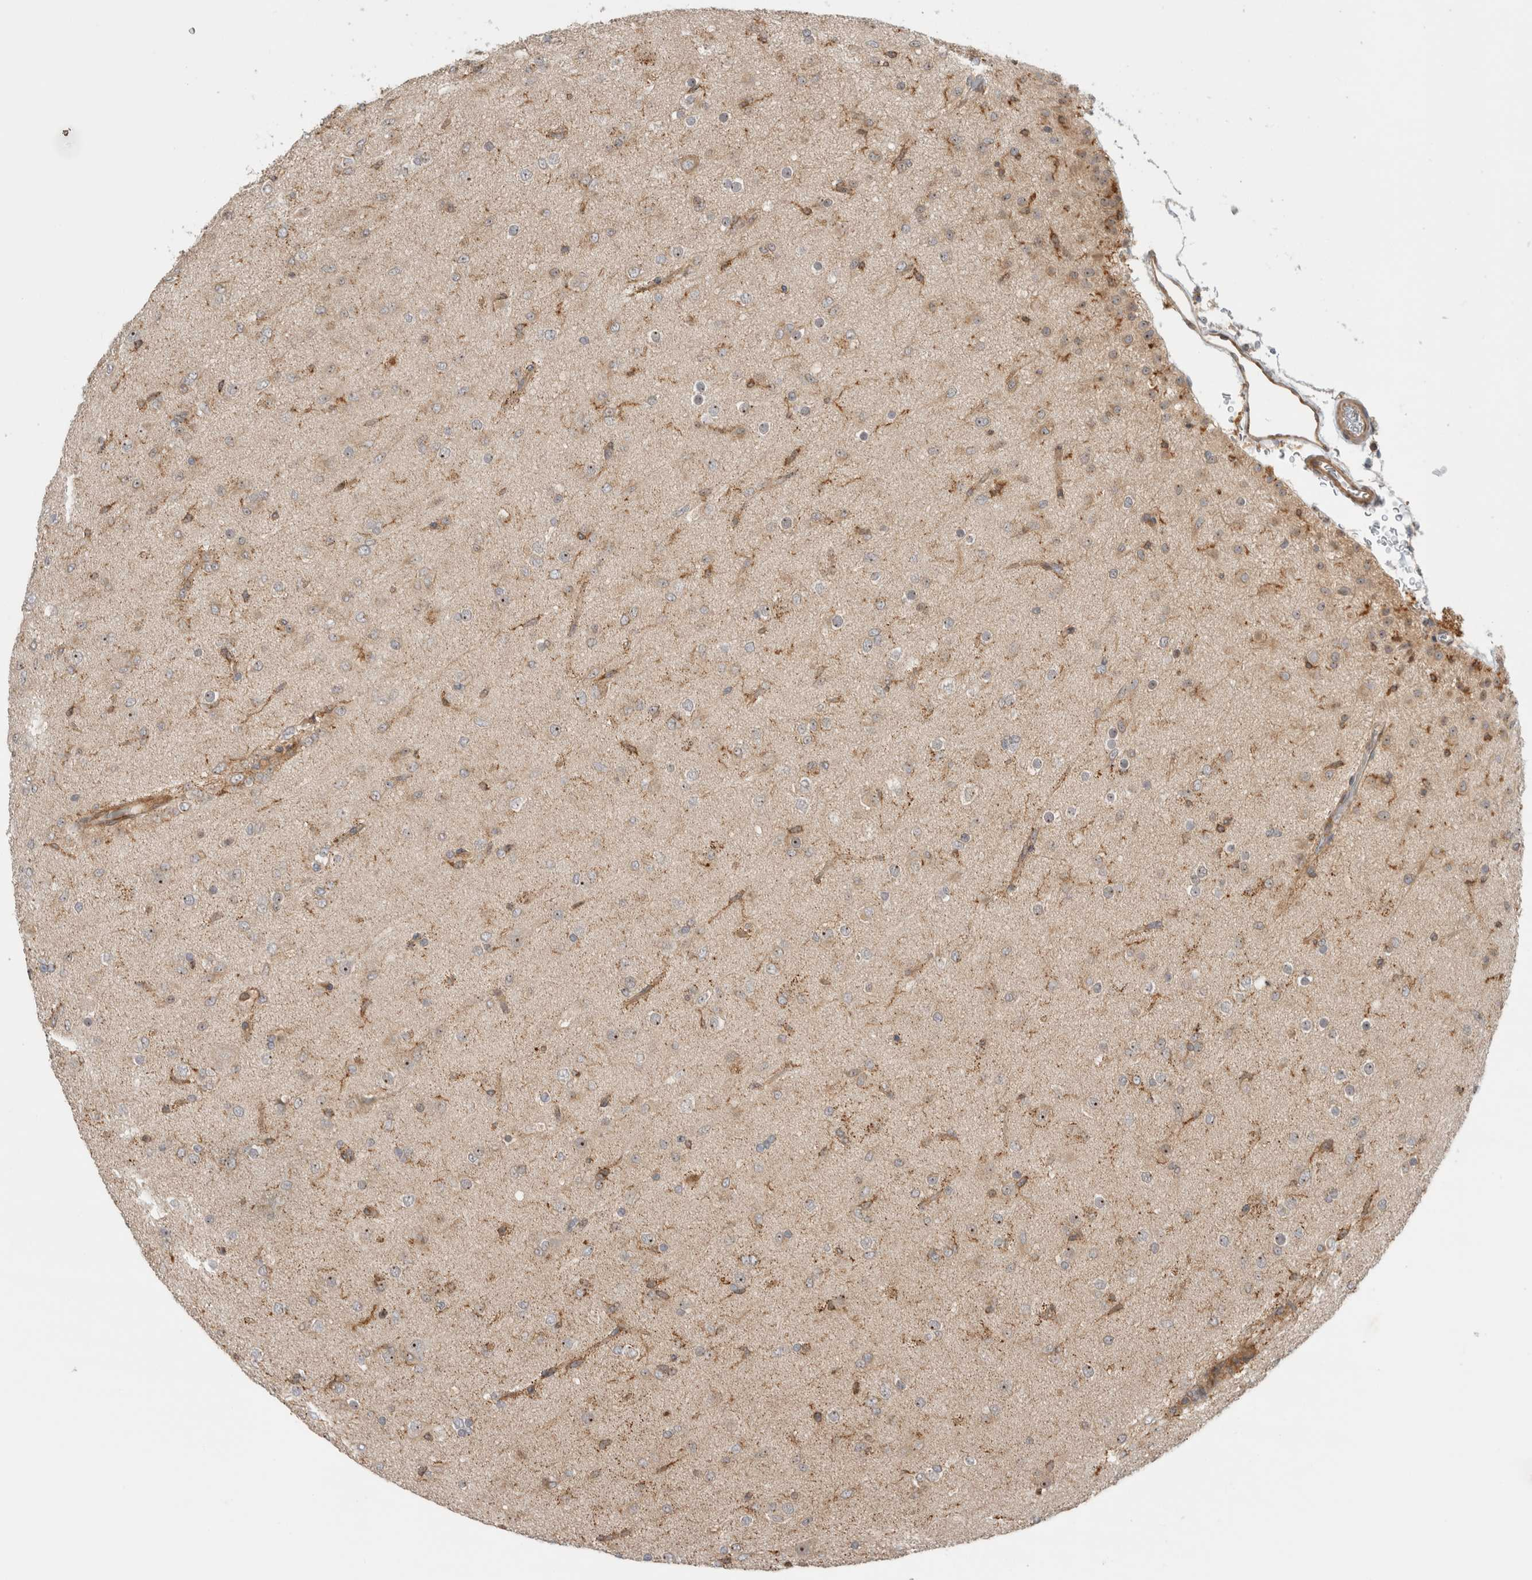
{"staining": {"intensity": "moderate", "quantity": "25%-75%", "location": "cytoplasmic/membranous,nuclear"}, "tissue": "glioma", "cell_type": "Tumor cells", "image_type": "cancer", "snomed": [{"axis": "morphology", "description": "Glioma, malignant, Low grade"}, {"axis": "topography", "description": "Brain"}], "caption": "This is a photomicrograph of immunohistochemistry staining of malignant glioma (low-grade), which shows moderate positivity in the cytoplasmic/membranous and nuclear of tumor cells.", "gene": "WASF2", "patient": {"sex": "male", "age": 65}}